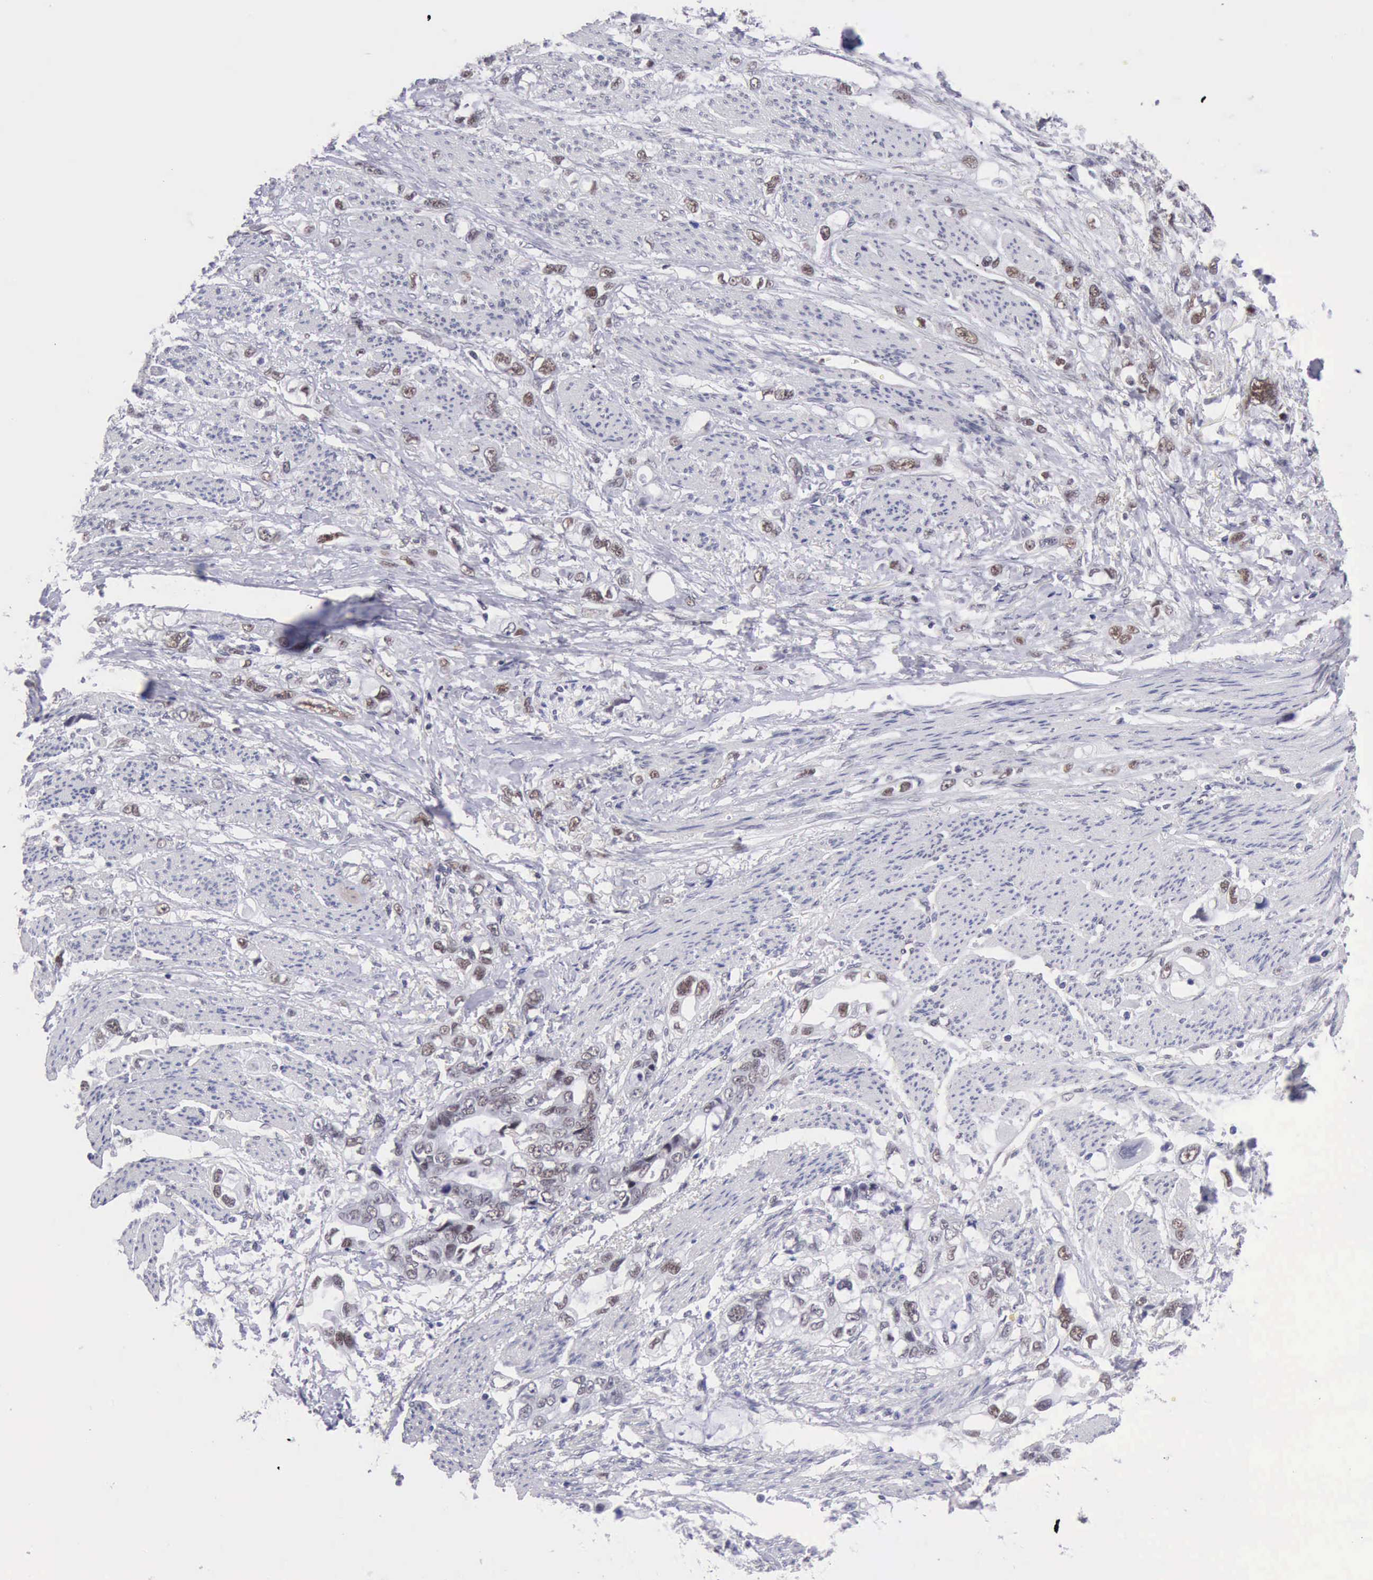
{"staining": {"intensity": "weak", "quantity": "<25%", "location": "nuclear"}, "tissue": "stomach cancer", "cell_type": "Tumor cells", "image_type": "cancer", "snomed": [{"axis": "morphology", "description": "Adenocarcinoma, NOS"}, {"axis": "topography", "description": "Stomach, upper"}], "caption": "A high-resolution photomicrograph shows IHC staining of adenocarcinoma (stomach), which exhibits no significant expression in tumor cells.", "gene": "ERCC4", "patient": {"sex": "female", "age": 52}}